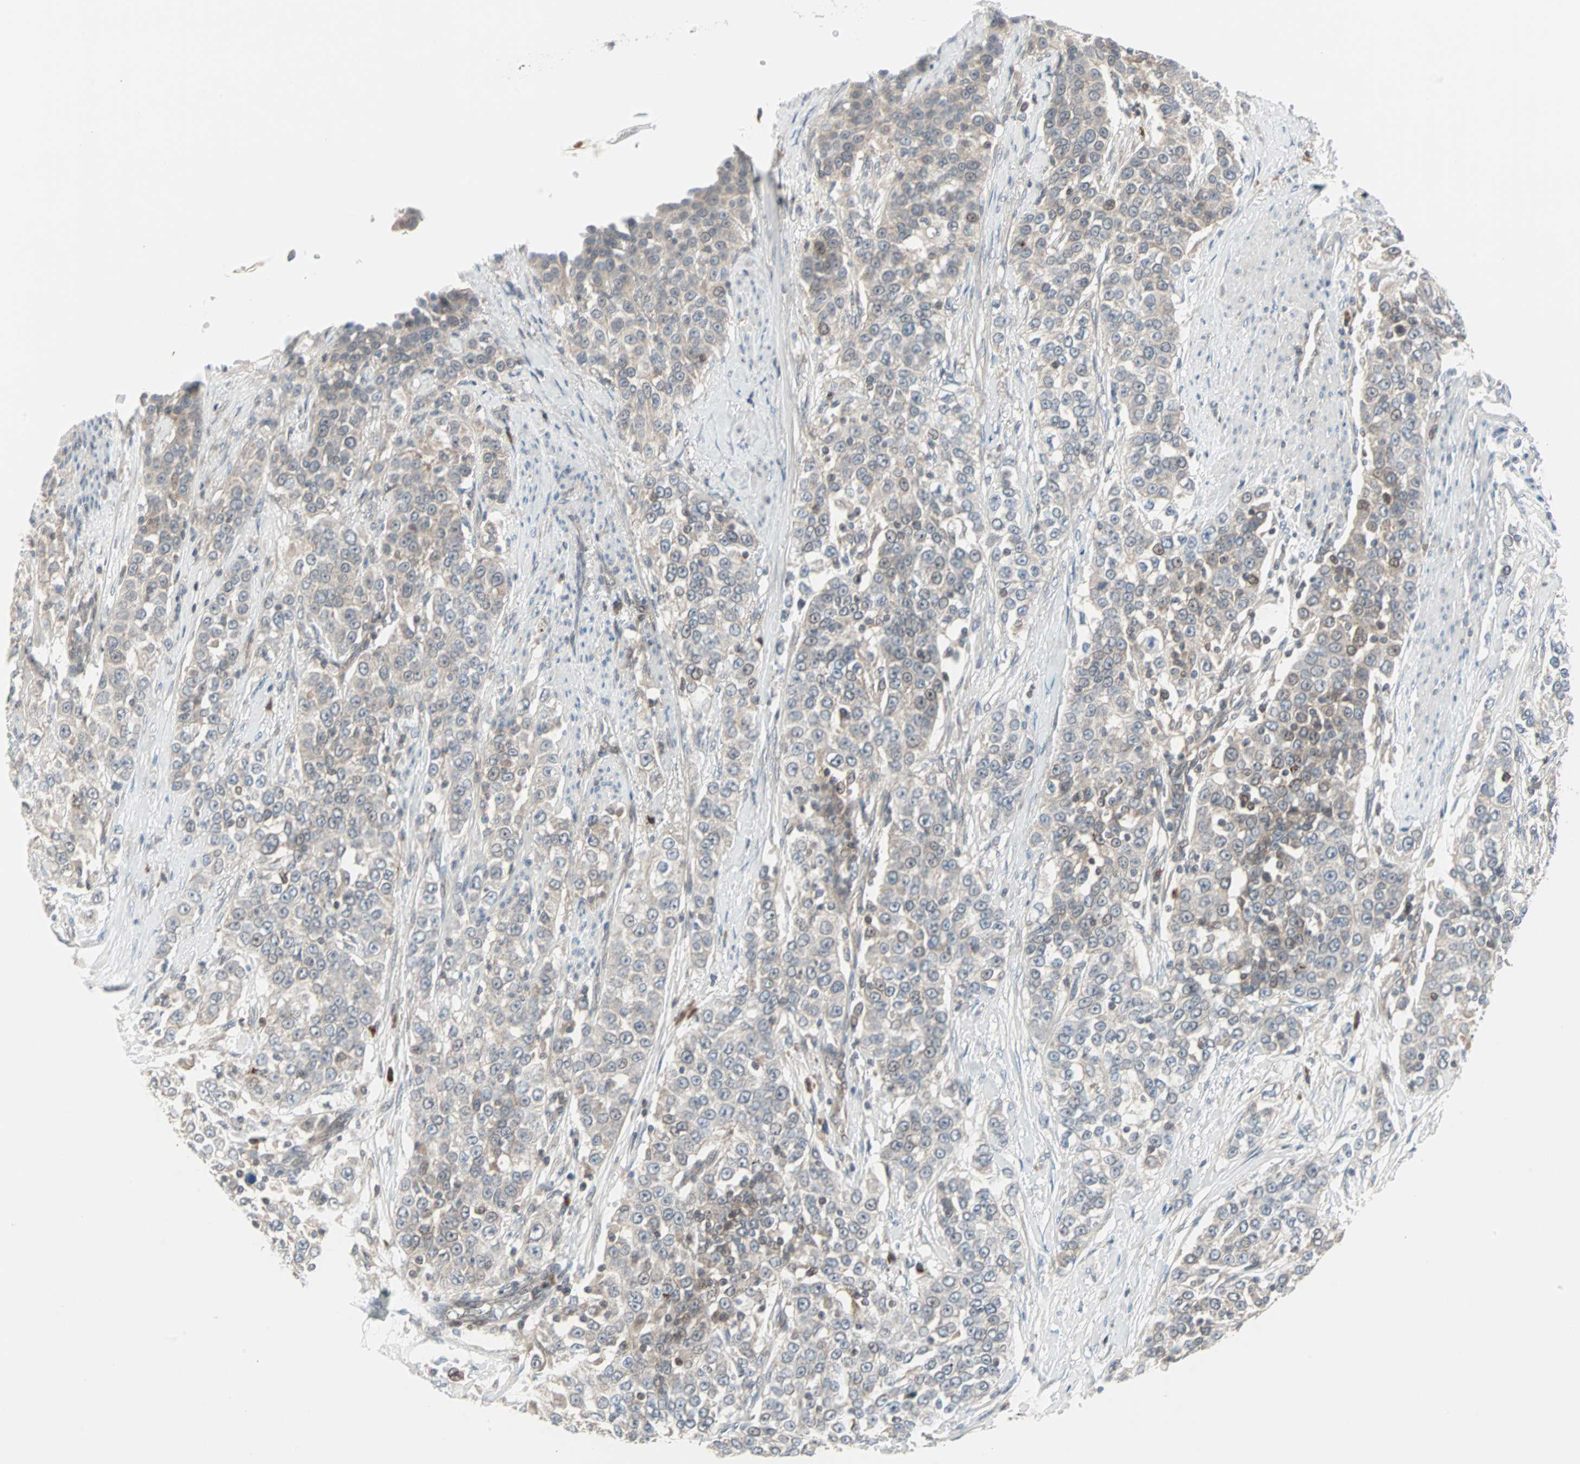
{"staining": {"intensity": "weak", "quantity": "<25%", "location": "cytoplasmic/membranous"}, "tissue": "urothelial cancer", "cell_type": "Tumor cells", "image_type": "cancer", "snomed": [{"axis": "morphology", "description": "Urothelial carcinoma, High grade"}, {"axis": "topography", "description": "Urinary bladder"}], "caption": "IHC micrograph of human urothelial cancer stained for a protein (brown), which demonstrates no positivity in tumor cells.", "gene": "CASP3", "patient": {"sex": "female", "age": 80}}